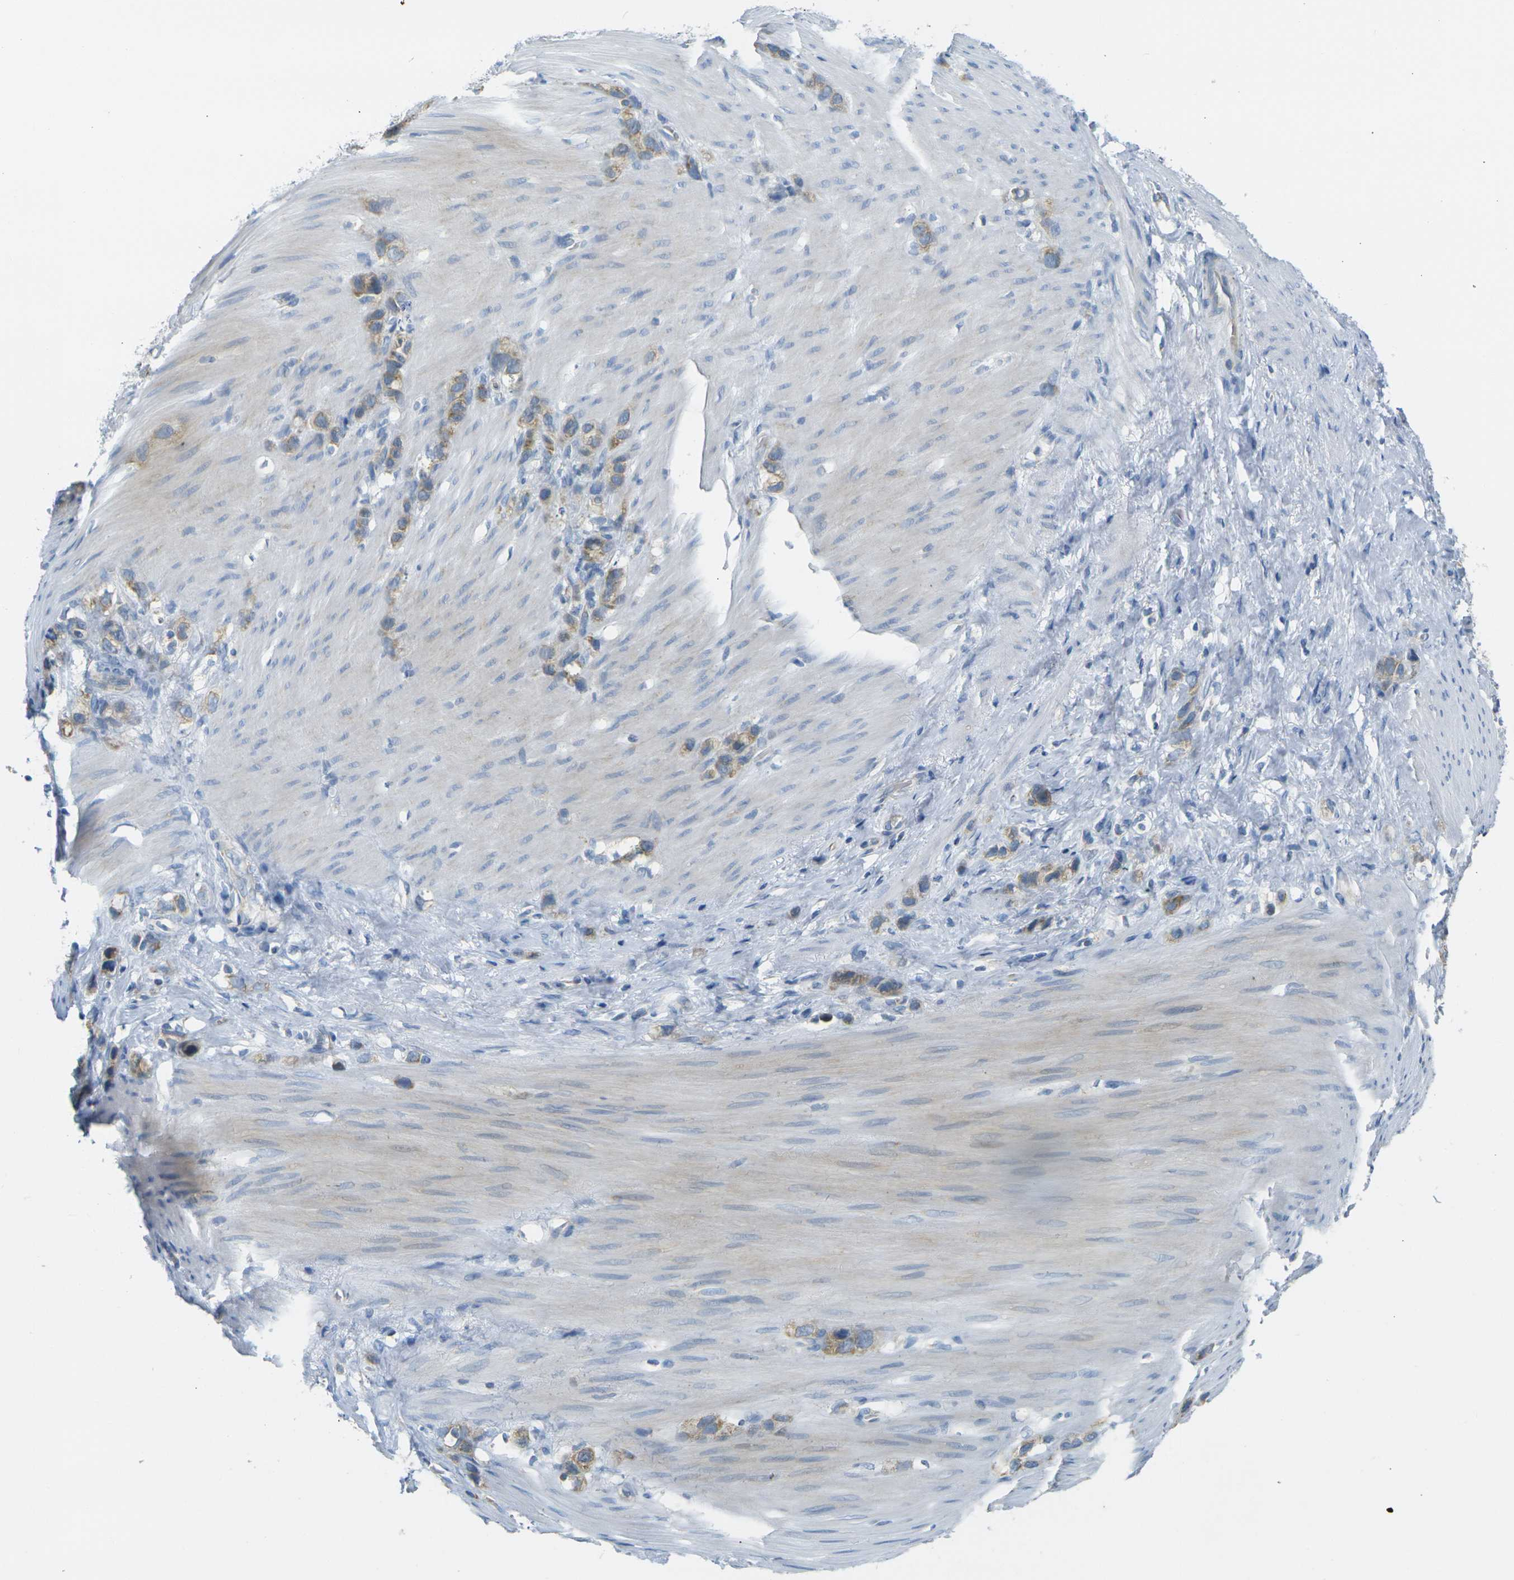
{"staining": {"intensity": "weak", "quantity": ">75%", "location": "cytoplasmic/membranous"}, "tissue": "stomach cancer", "cell_type": "Tumor cells", "image_type": "cancer", "snomed": [{"axis": "morphology", "description": "Normal tissue, NOS"}, {"axis": "morphology", "description": "Adenocarcinoma, NOS"}, {"axis": "morphology", "description": "Adenocarcinoma, High grade"}, {"axis": "topography", "description": "Stomach, upper"}, {"axis": "topography", "description": "Stomach"}], "caption": "The histopathology image reveals staining of stomach cancer, revealing weak cytoplasmic/membranous protein expression (brown color) within tumor cells.", "gene": "PARD6B", "patient": {"sex": "female", "age": 65}}